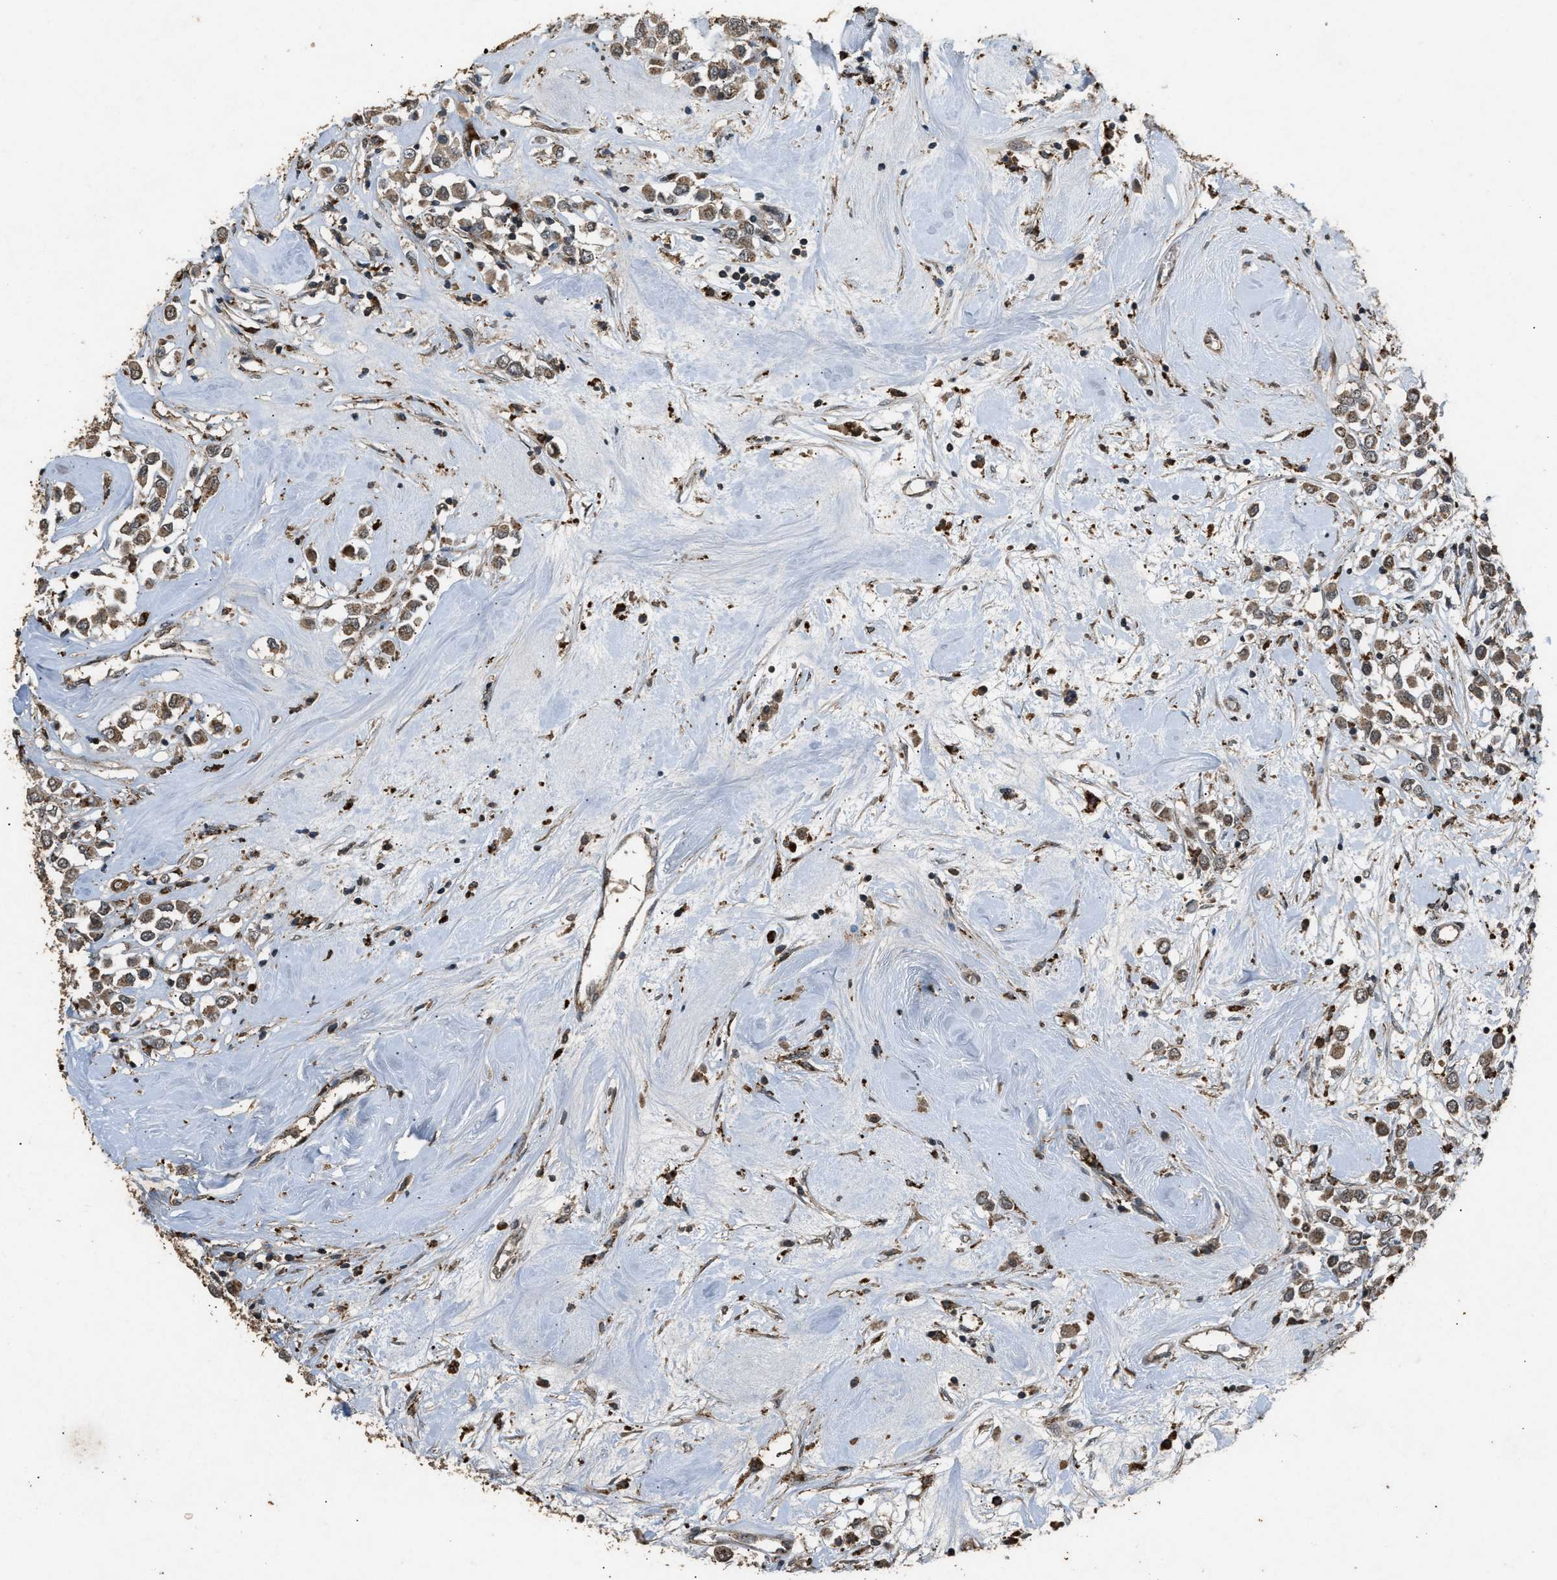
{"staining": {"intensity": "moderate", "quantity": ">75%", "location": "cytoplasmic/membranous"}, "tissue": "breast cancer", "cell_type": "Tumor cells", "image_type": "cancer", "snomed": [{"axis": "morphology", "description": "Duct carcinoma"}, {"axis": "topography", "description": "Breast"}], "caption": "Moderate cytoplasmic/membranous protein staining is appreciated in approximately >75% of tumor cells in breast cancer (invasive ductal carcinoma).", "gene": "PSMD1", "patient": {"sex": "female", "age": 61}}